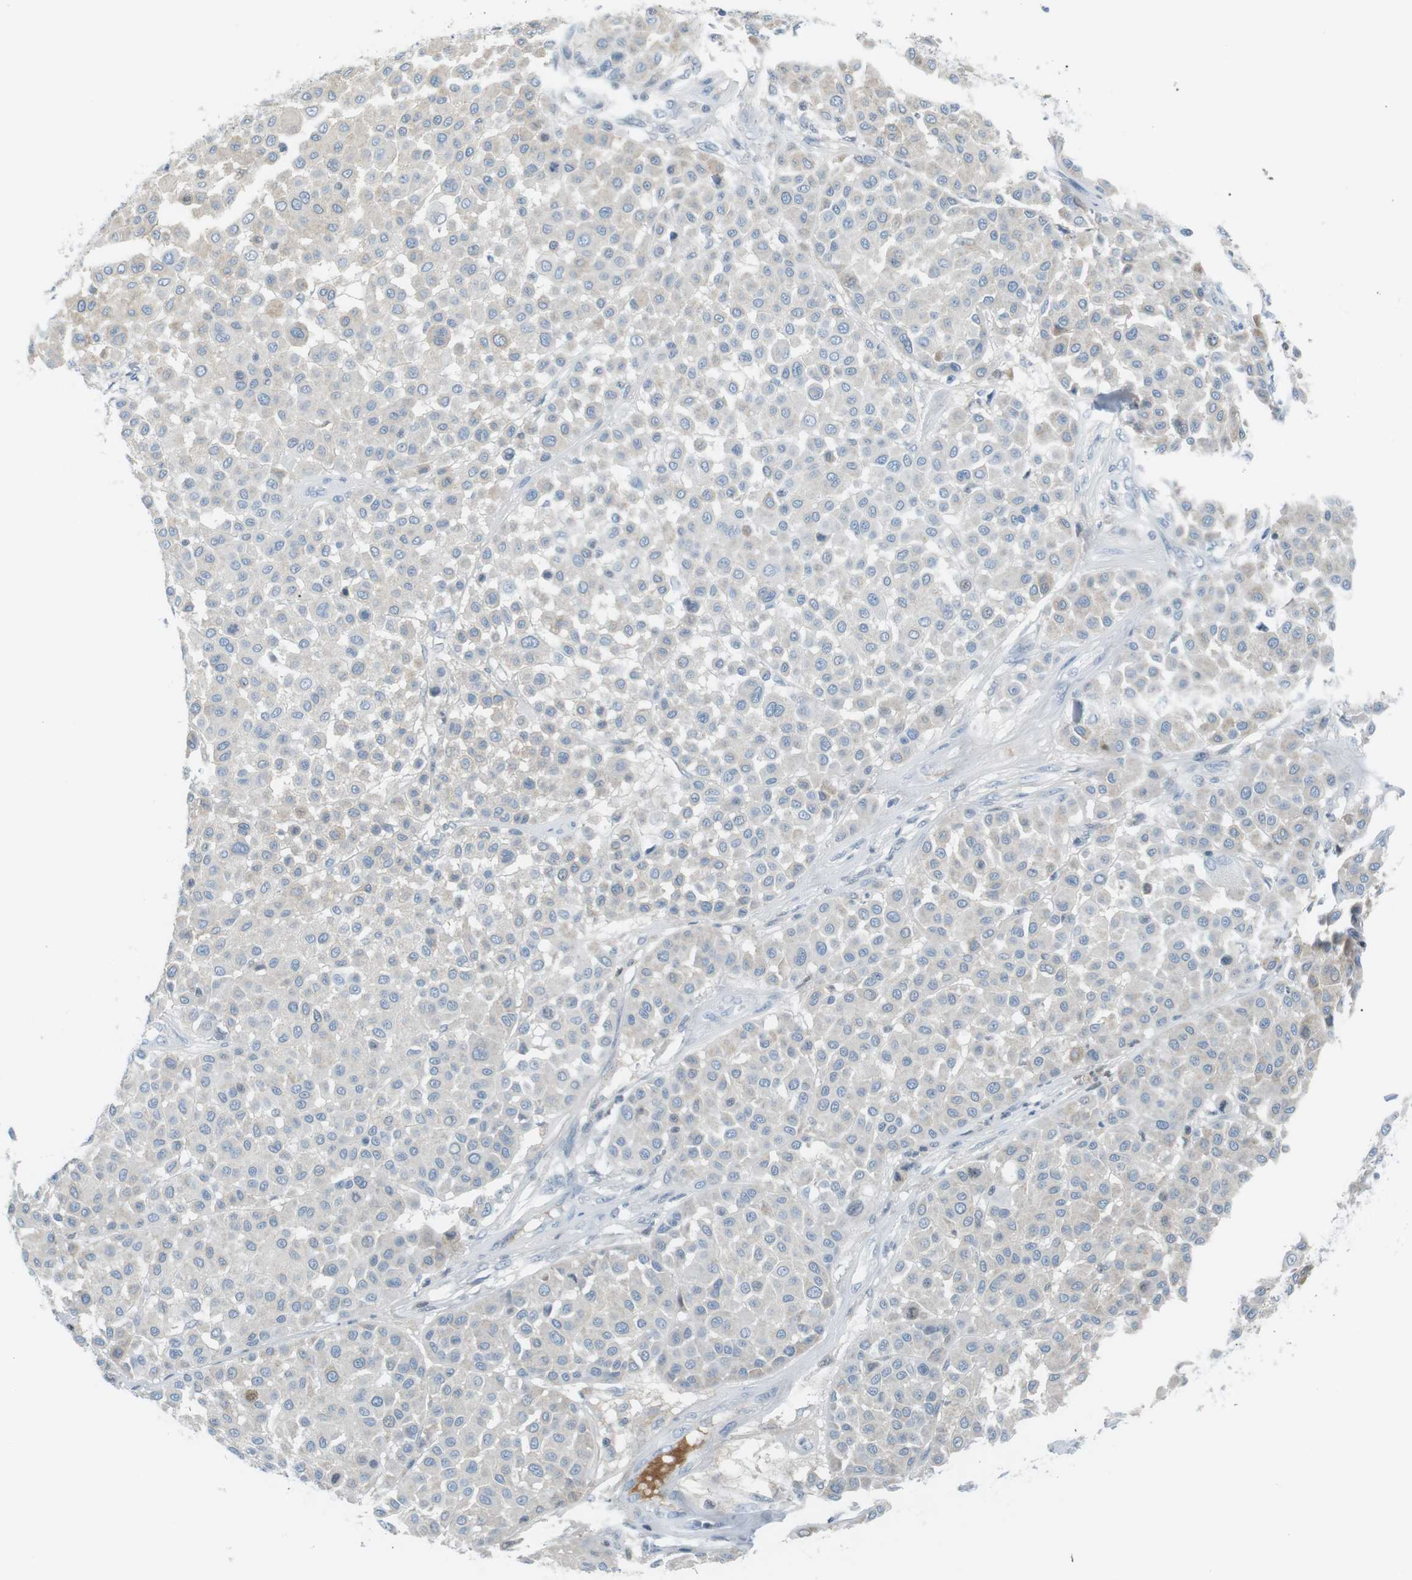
{"staining": {"intensity": "negative", "quantity": "none", "location": "none"}, "tissue": "melanoma", "cell_type": "Tumor cells", "image_type": "cancer", "snomed": [{"axis": "morphology", "description": "Malignant melanoma, Metastatic site"}, {"axis": "topography", "description": "Soft tissue"}], "caption": "Immunohistochemical staining of melanoma demonstrates no significant expression in tumor cells. The staining was performed using DAB to visualize the protein expression in brown, while the nuclei were stained in blue with hematoxylin (Magnification: 20x).", "gene": "AZGP1", "patient": {"sex": "male", "age": 41}}